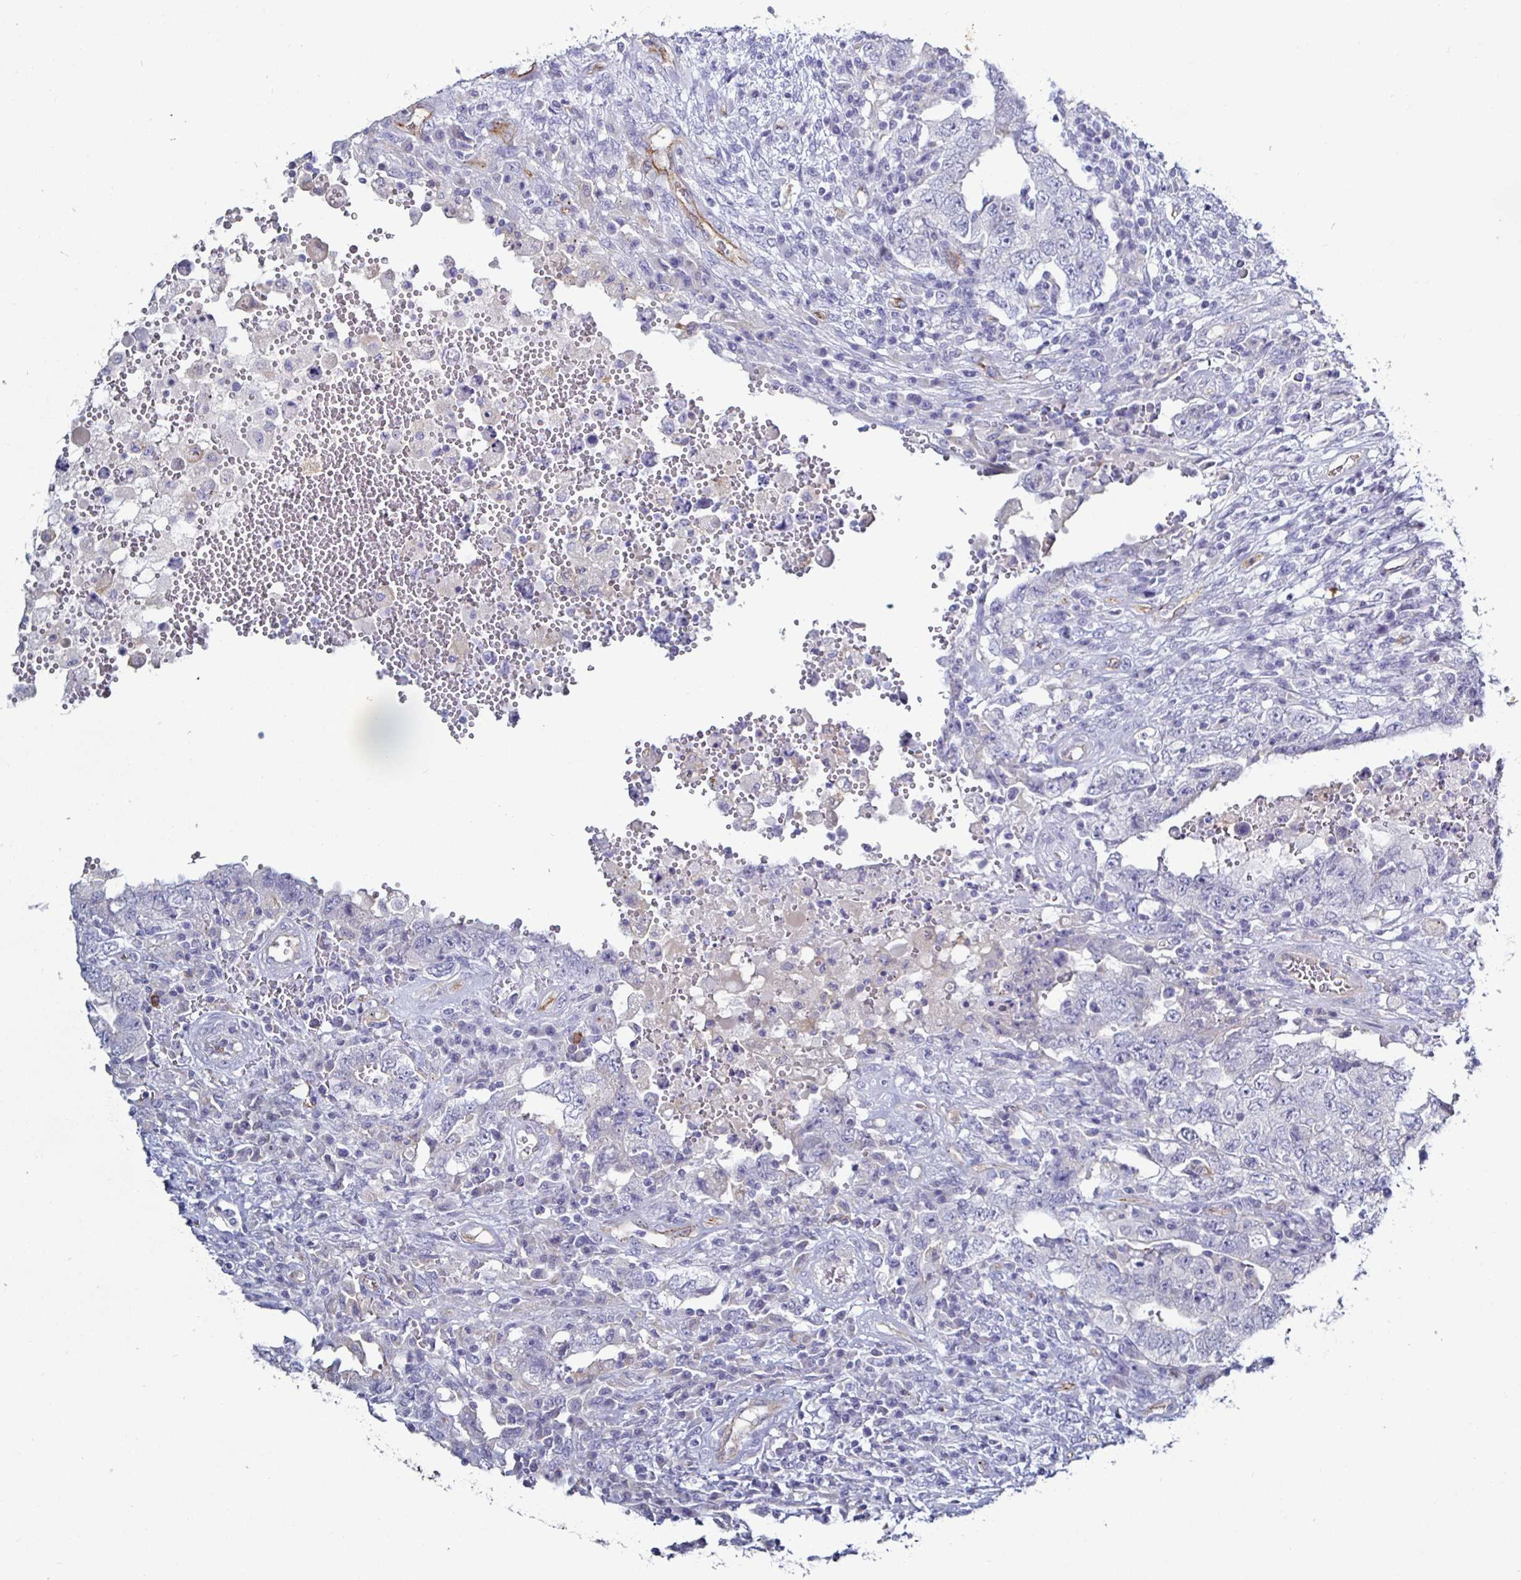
{"staining": {"intensity": "negative", "quantity": "none", "location": "none"}, "tissue": "testis cancer", "cell_type": "Tumor cells", "image_type": "cancer", "snomed": [{"axis": "morphology", "description": "Carcinoma, Embryonal, NOS"}, {"axis": "topography", "description": "Testis"}], "caption": "Human testis cancer (embryonal carcinoma) stained for a protein using immunohistochemistry (IHC) exhibits no positivity in tumor cells.", "gene": "ACSBG2", "patient": {"sex": "male", "age": 26}}